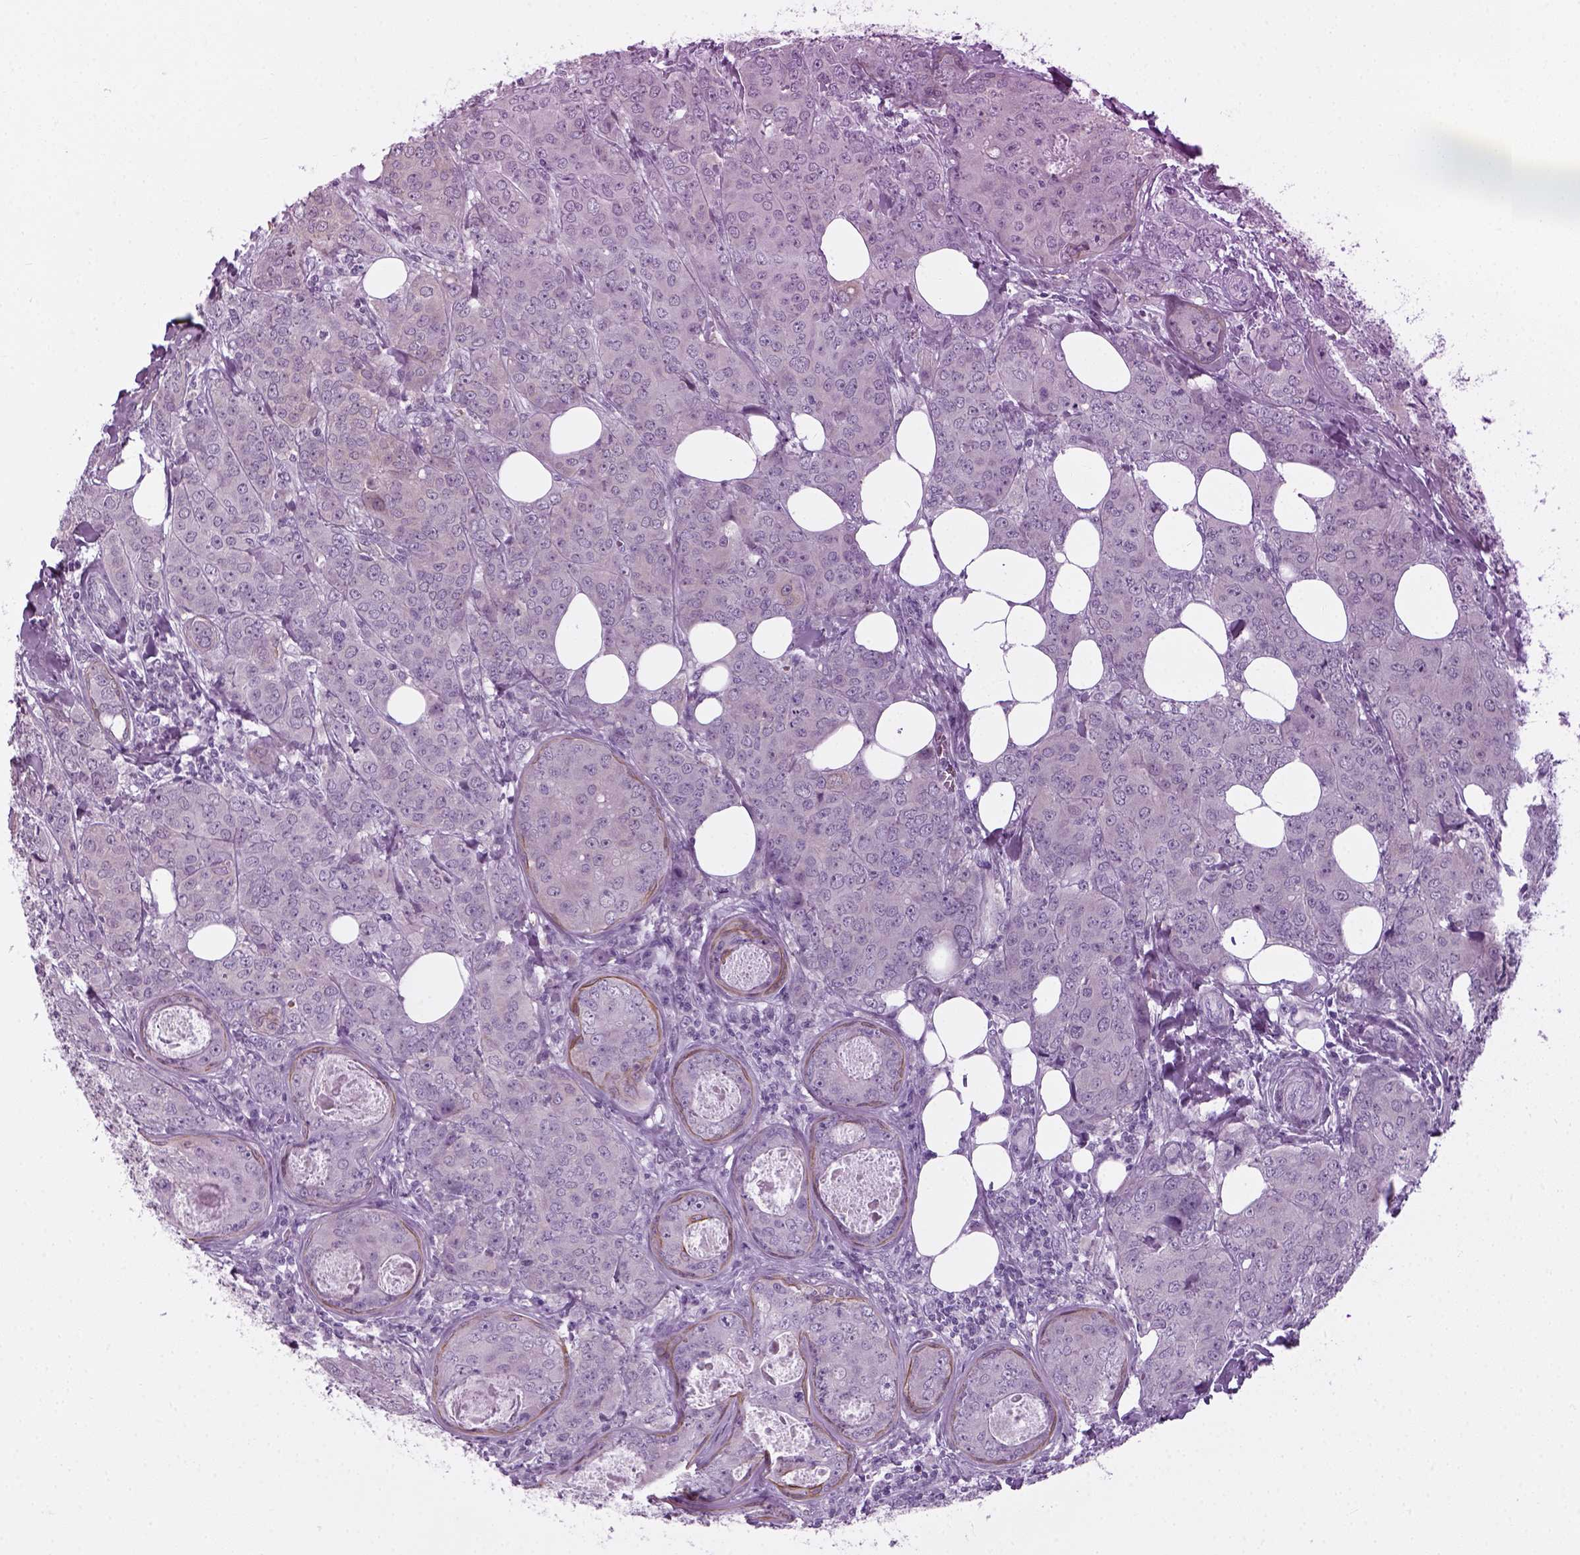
{"staining": {"intensity": "negative", "quantity": "none", "location": "none"}, "tissue": "breast cancer", "cell_type": "Tumor cells", "image_type": "cancer", "snomed": [{"axis": "morphology", "description": "Duct carcinoma"}, {"axis": "topography", "description": "Breast"}], "caption": "This is an immunohistochemistry (IHC) photomicrograph of breast cancer (infiltrating ductal carcinoma). There is no staining in tumor cells.", "gene": "KRT75", "patient": {"sex": "female", "age": 43}}